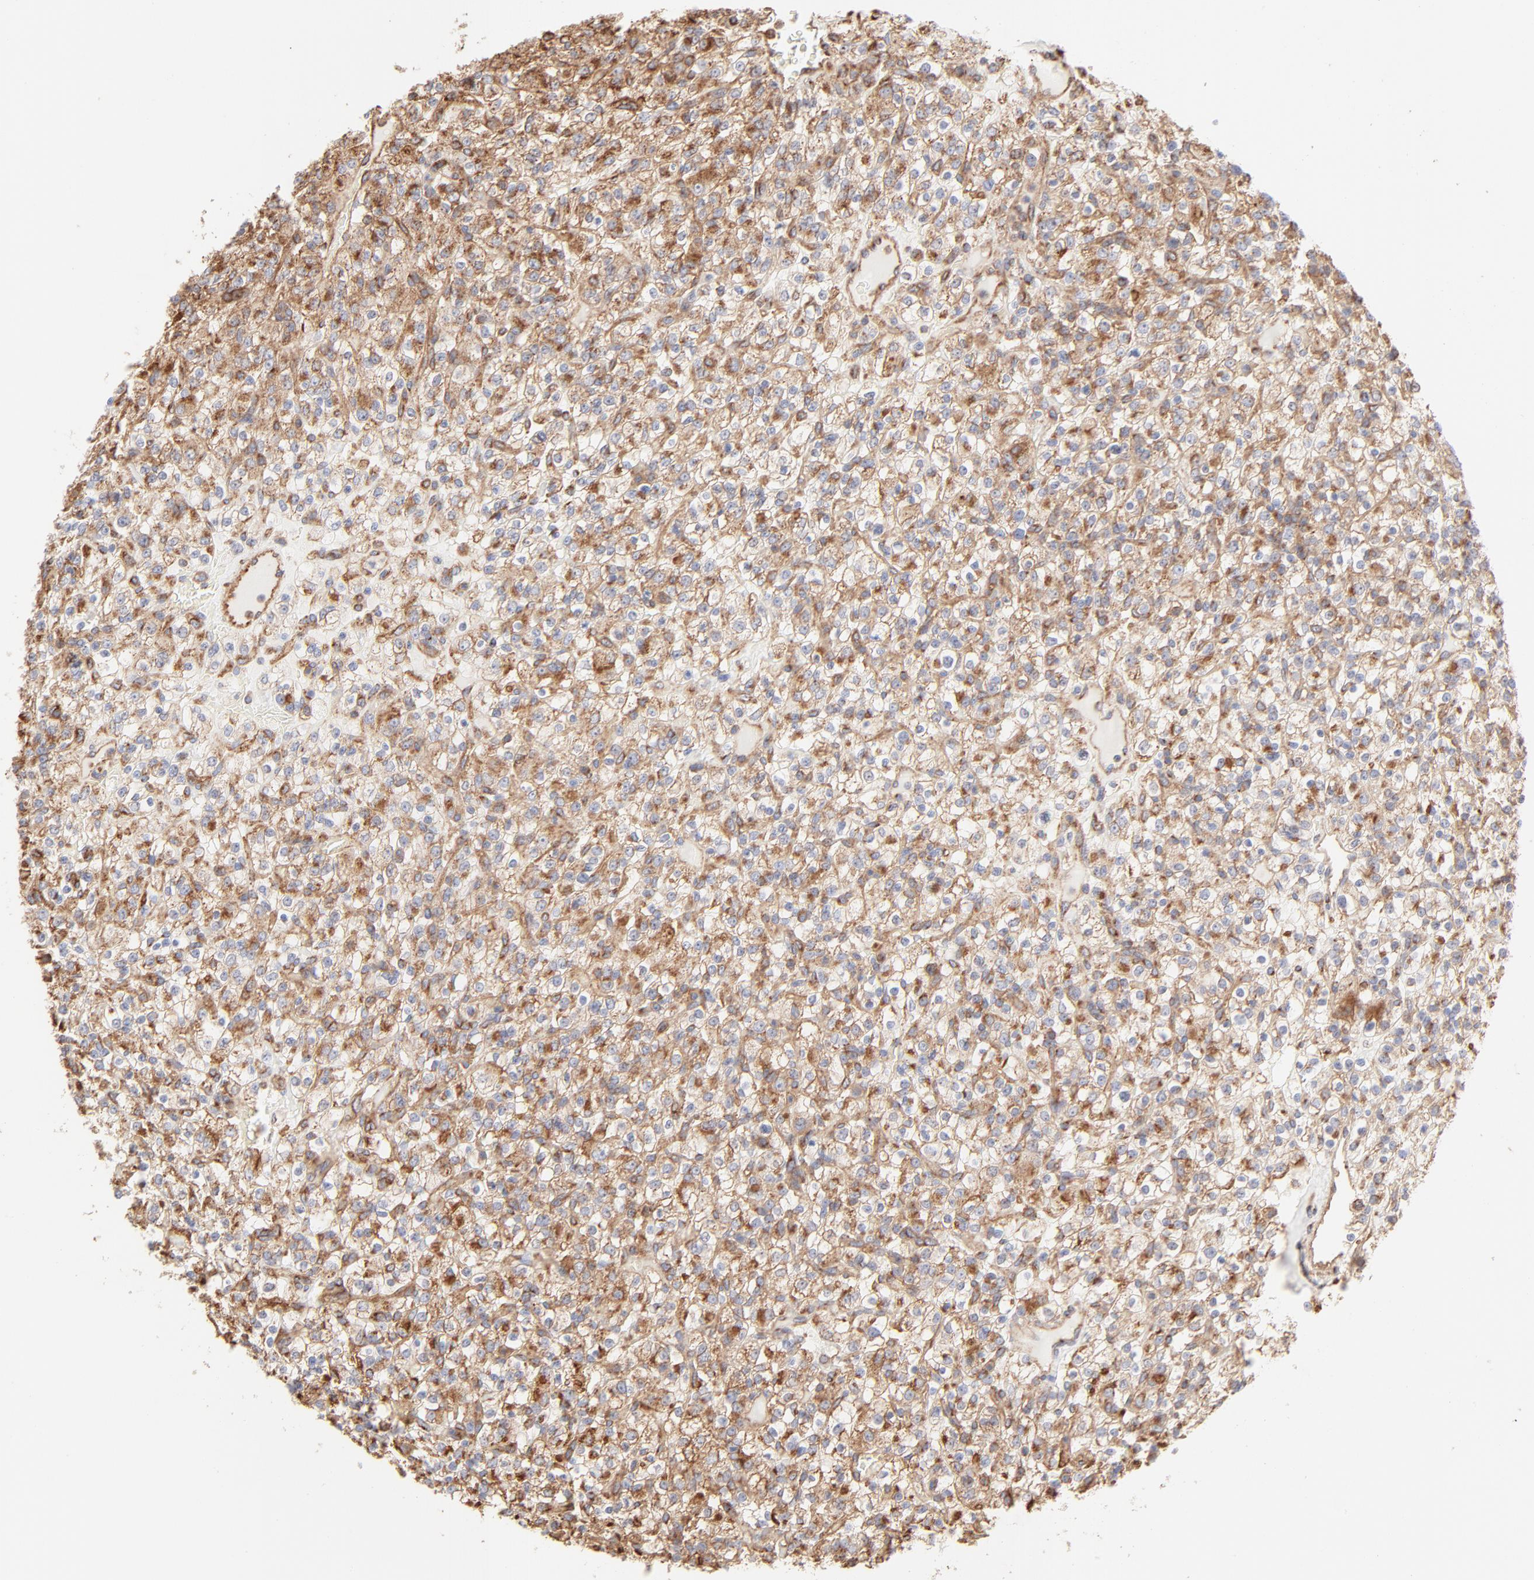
{"staining": {"intensity": "moderate", "quantity": ">75%", "location": "cytoplasmic/membranous"}, "tissue": "renal cancer", "cell_type": "Tumor cells", "image_type": "cancer", "snomed": [{"axis": "morphology", "description": "Normal tissue, NOS"}, {"axis": "morphology", "description": "Adenocarcinoma, NOS"}, {"axis": "topography", "description": "Kidney"}], "caption": "Tumor cells exhibit medium levels of moderate cytoplasmic/membranous expression in approximately >75% of cells in renal cancer.", "gene": "CLTB", "patient": {"sex": "female", "age": 72}}